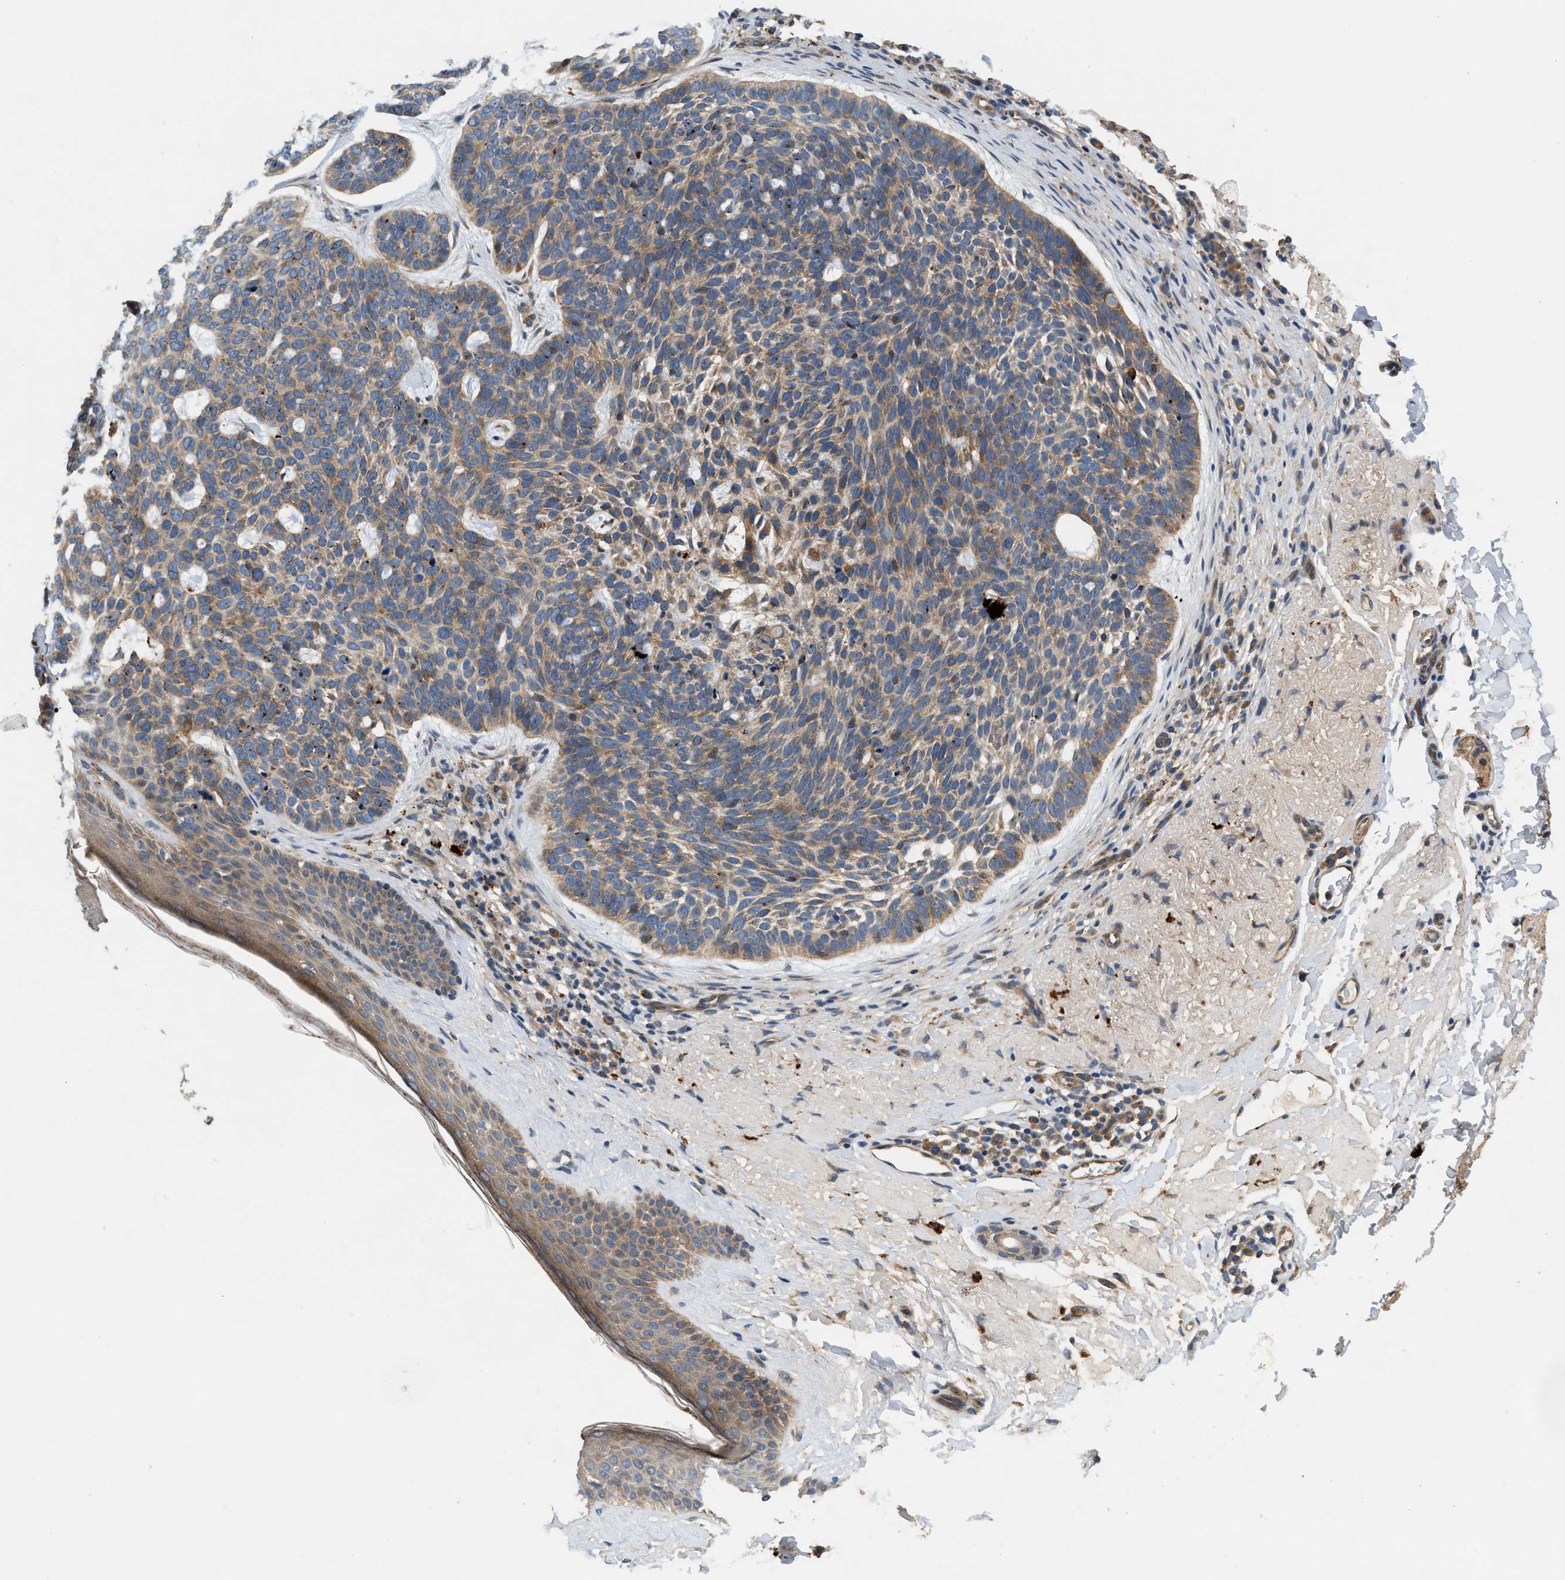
{"staining": {"intensity": "moderate", "quantity": ">75%", "location": "cytoplasmic/membranous"}, "tissue": "skin cancer", "cell_type": "Tumor cells", "image_type": "cancer", "snomed": [{"axis": "morphology", "description": "Basal cell carcinoma"}, {"axis": "topography", "description": "Skin"}, {"axis": "topography", "description": "Skin of head"}], "caption": "A medium amount of moderate cytoplasmic/membranous positivity is appreciated in approximately >75% of tumor cells in skin cancer (basal cell carcinoma) tissue.", "gene": "DUSP10", "patient": {"sex": "female", "age": 85}}